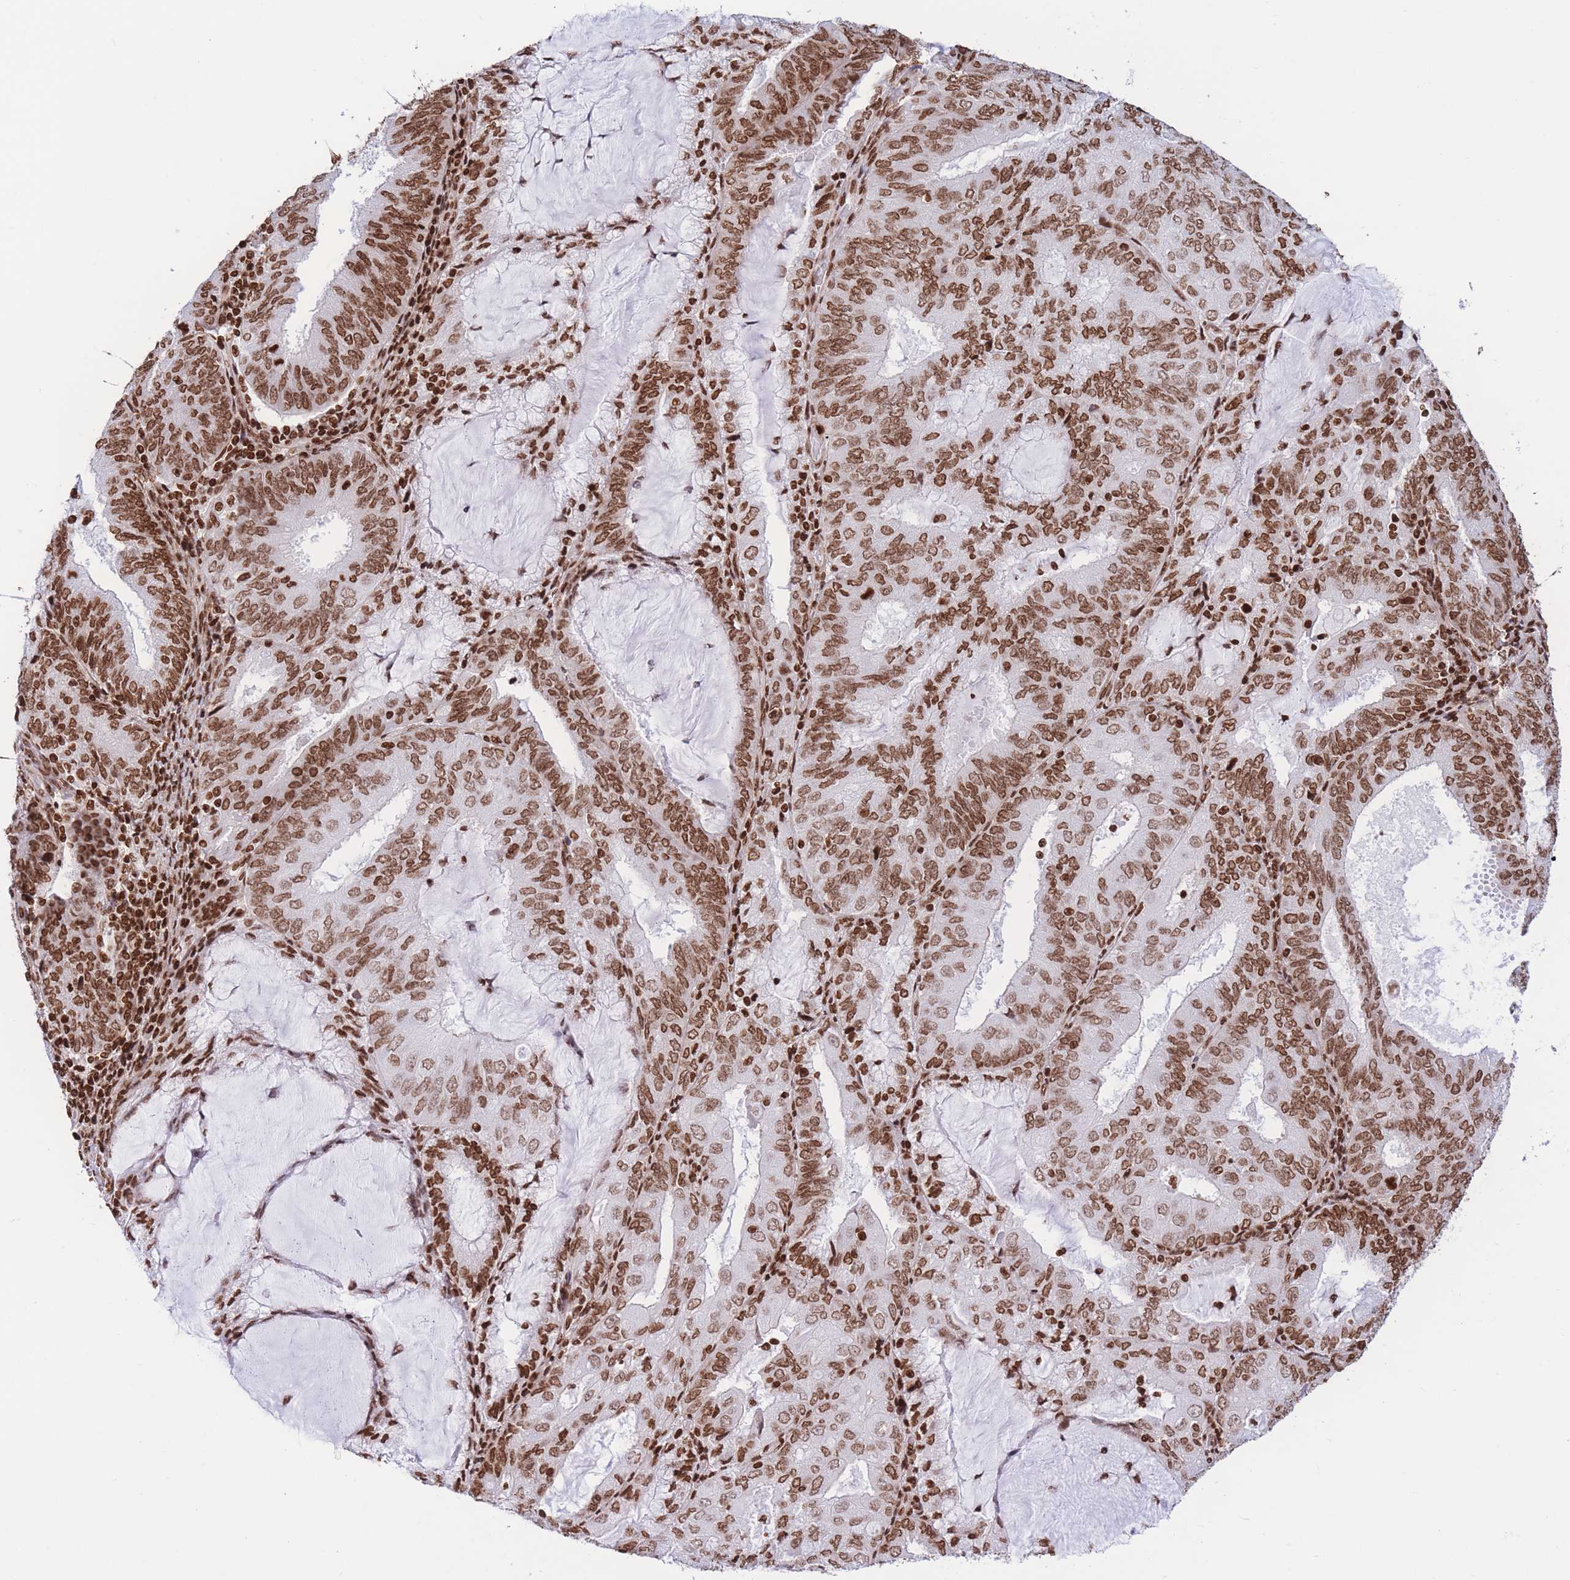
{"staining": {"intensity": "strong", "quantity": ">75%", "location": "nuclear"}, "tissue": "endometrial cancer", "cell_type": "Tumor cells", "image_type": "cancer", "snomed": [{"axis": "morphology", "description": "Adenocarcinoma, NOS"}, {"axis": "topography", "description": "Endometrium"}], "caption": "A micrograph of adenocarcinoma (endometrial) stained for a protein demonstrates strong nuclear brown staining in tumor cells.", "gene": "H2BC11", "patient": {"sex": "female", "age": 81}}